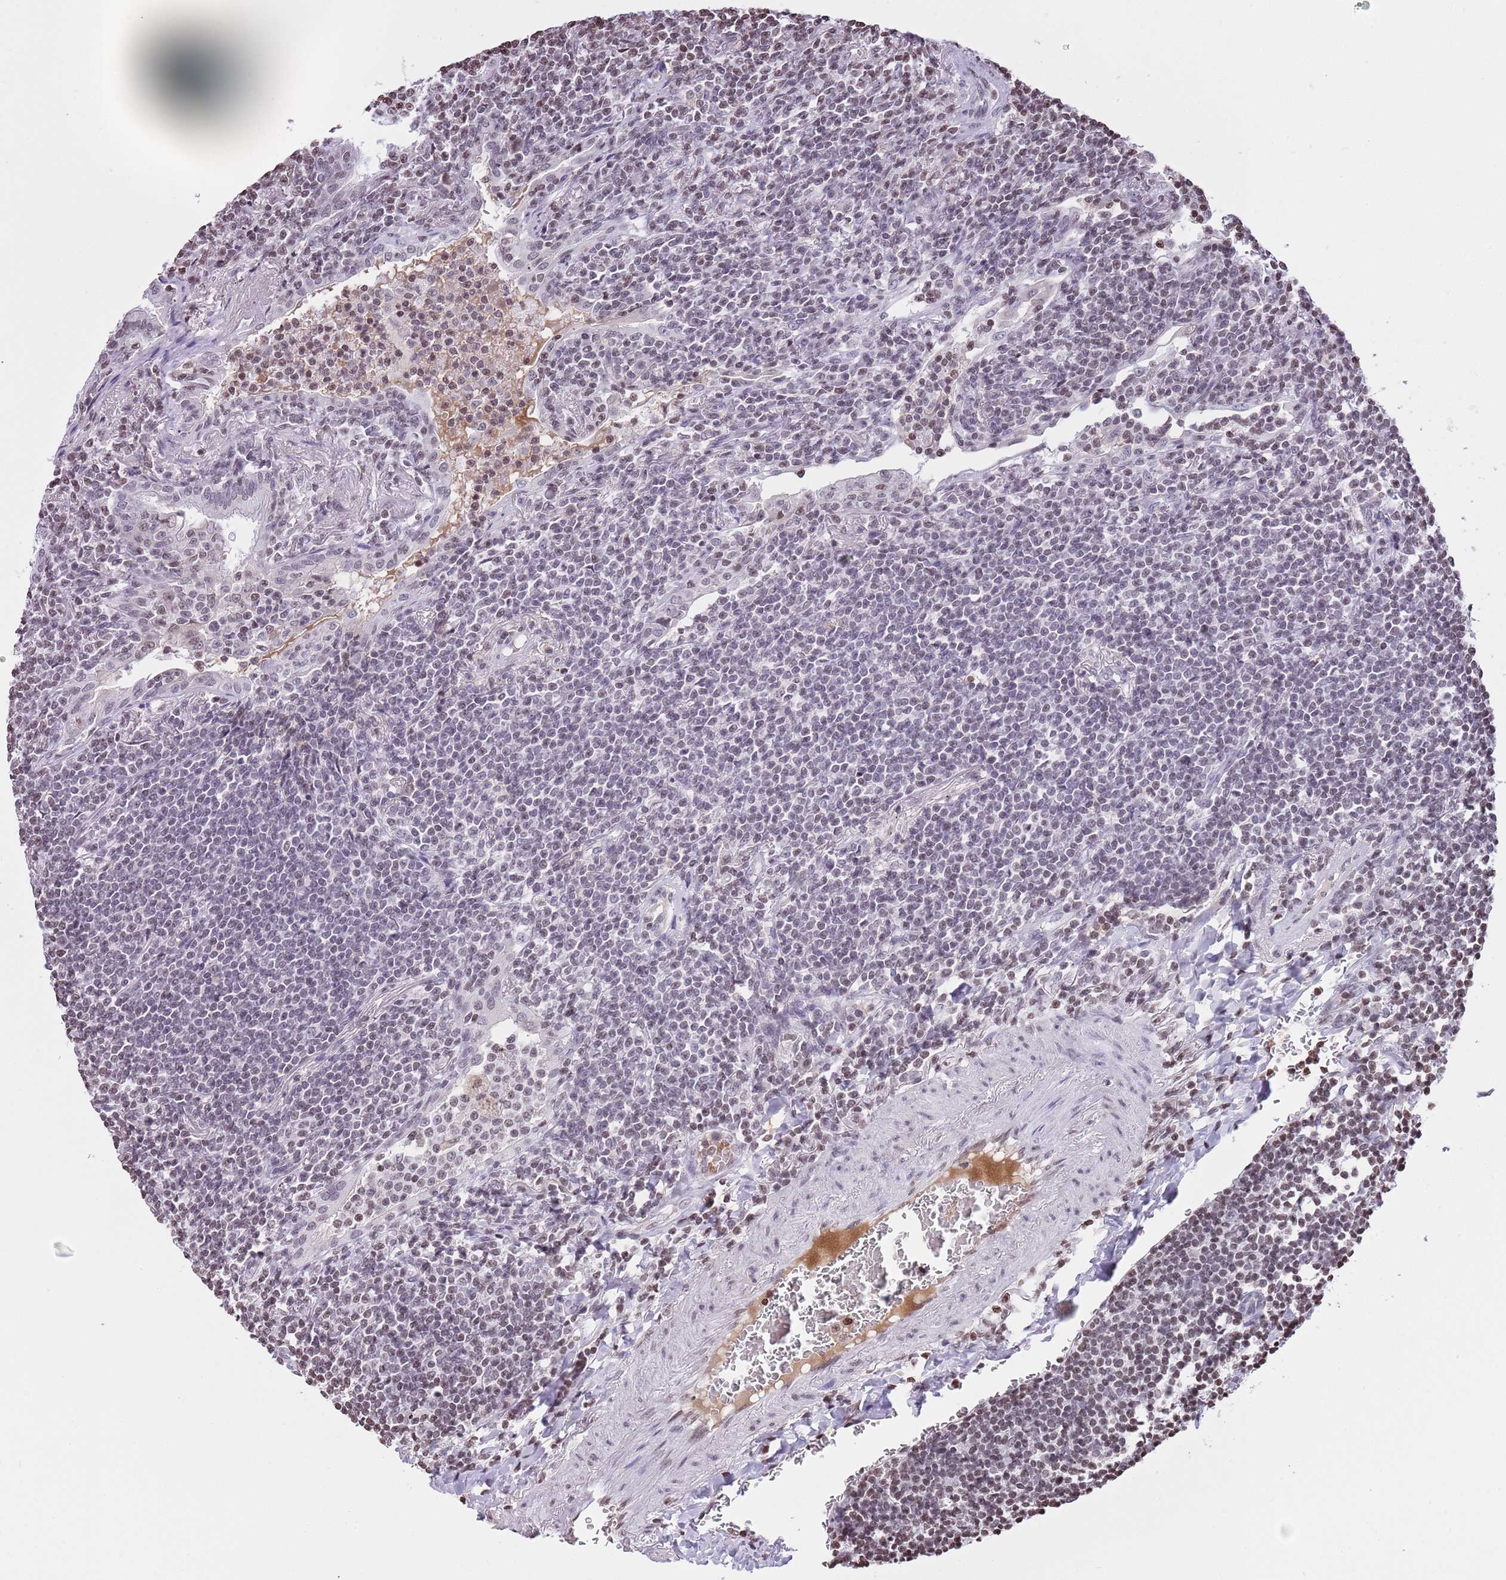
{"staining": {"intensity": "negative", "quantity": "none", "location": "none"}, "tissue": "lymphoma", "cell_type": "Tumor cells", "image_type": "cancer", "snomed": [{"axis": "morphology", "description": "Malignant lymphoma, non-Hodgkin's type, Low grade"}, {"axis": "topography", "description": "Lung"}], "caption": "Immunohistochemical staining of low-grade malignant lymphoma, non-Hodgkin's type demonstrates no significant staining in tumor cells.", "gene": "KPNA3", "patient": {"sex": "female", "age": 71}}